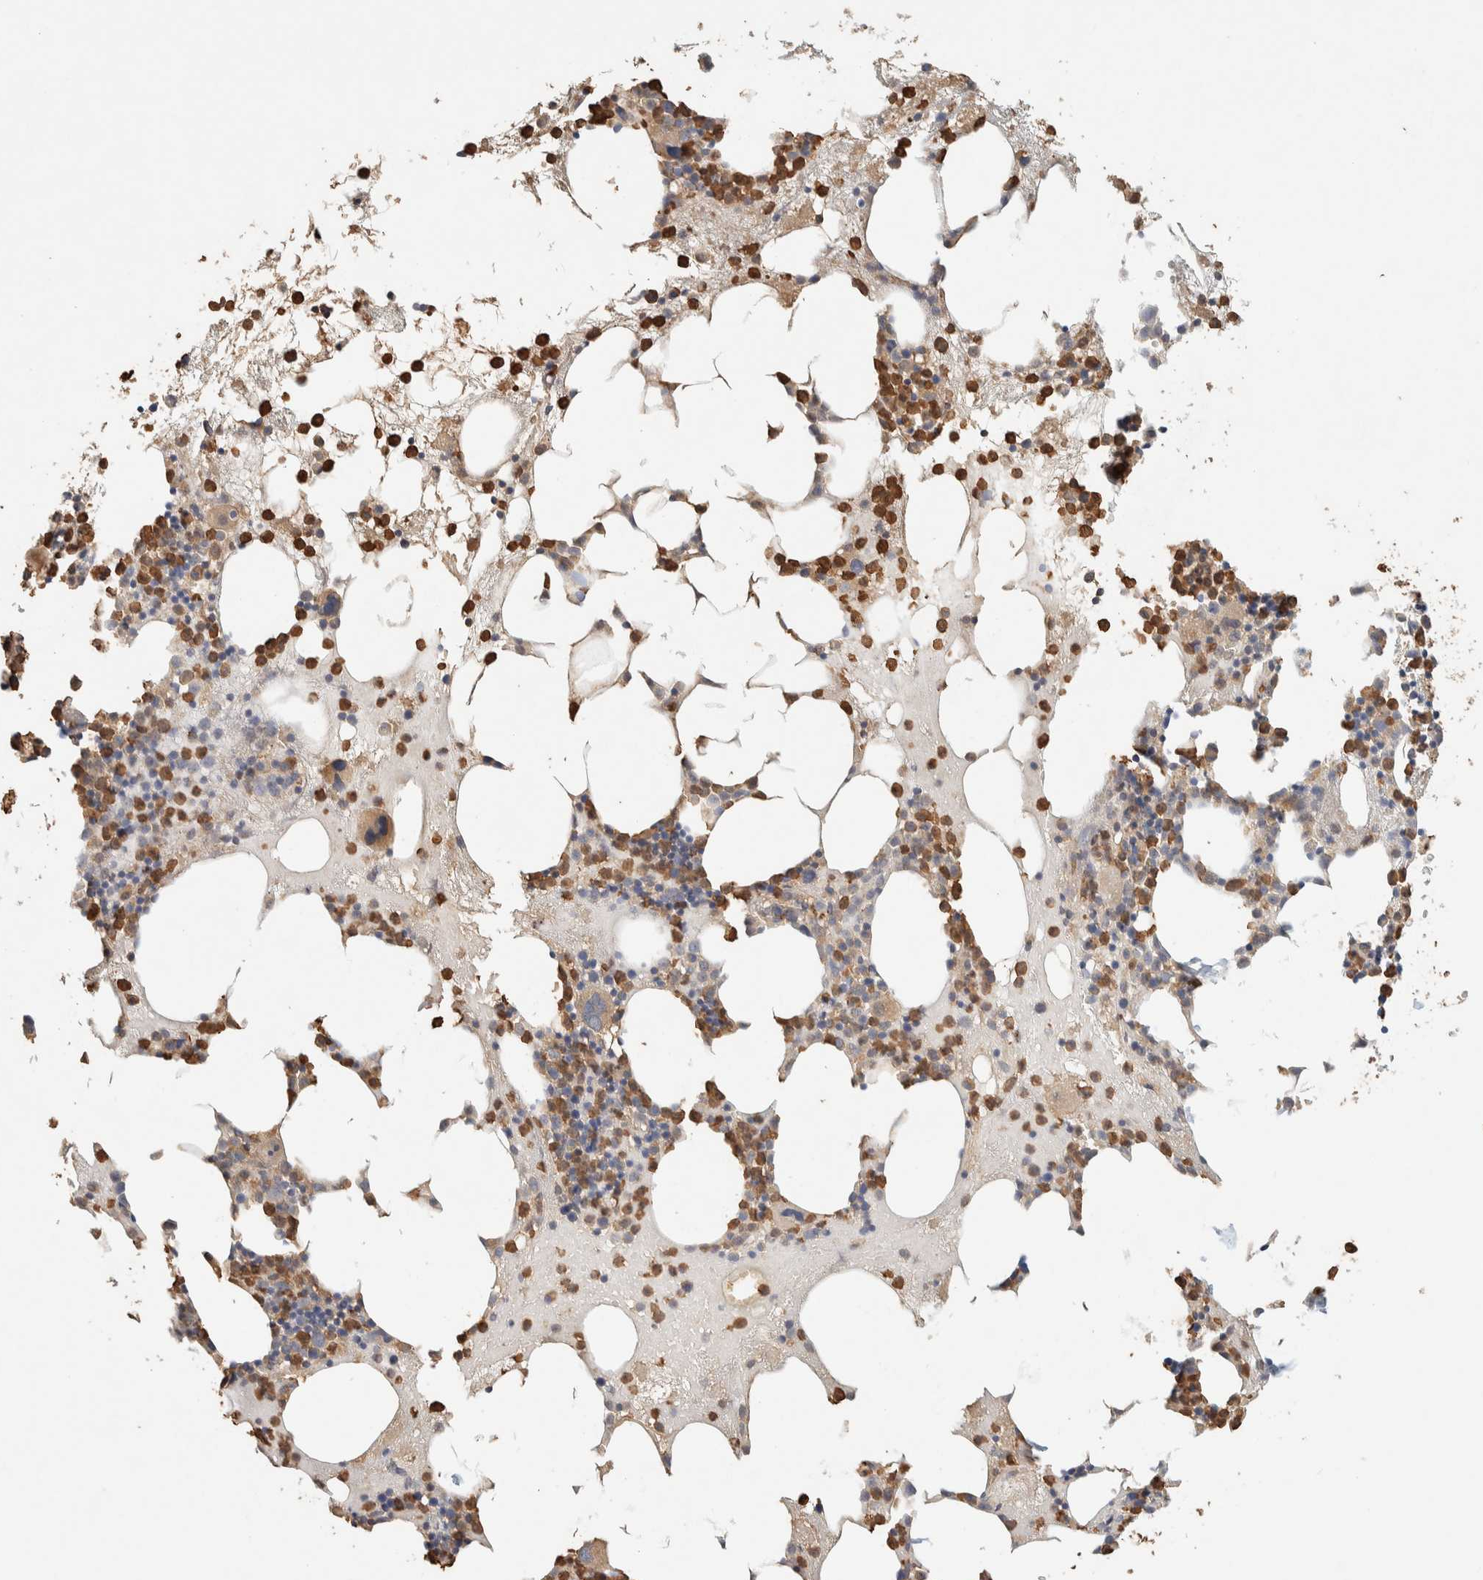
{"staining": {"intensity": "moderate", "quantity": "25%-75%", "location": "cytoplasmic/membranous"}, "tissue": "bone marrow", "cell_type": "Hematopoietic cells", "image_type": "normal", "snomed": [{"axis": "morphology", "description": "Normal tissue, NOS"}, {"axis": "morphology", "description": "Inflammation, NOS"}, {"axis": "topography", "description": "Bone marrow"}], "caption": "A medium amount of moderate cytoplasmic/membranous staining is seen in approximately 25%-75% of hematopoietic cells in normal bone marrow.", "gene": "TTC3", "patient": {"sex": "female", "age": 81}}